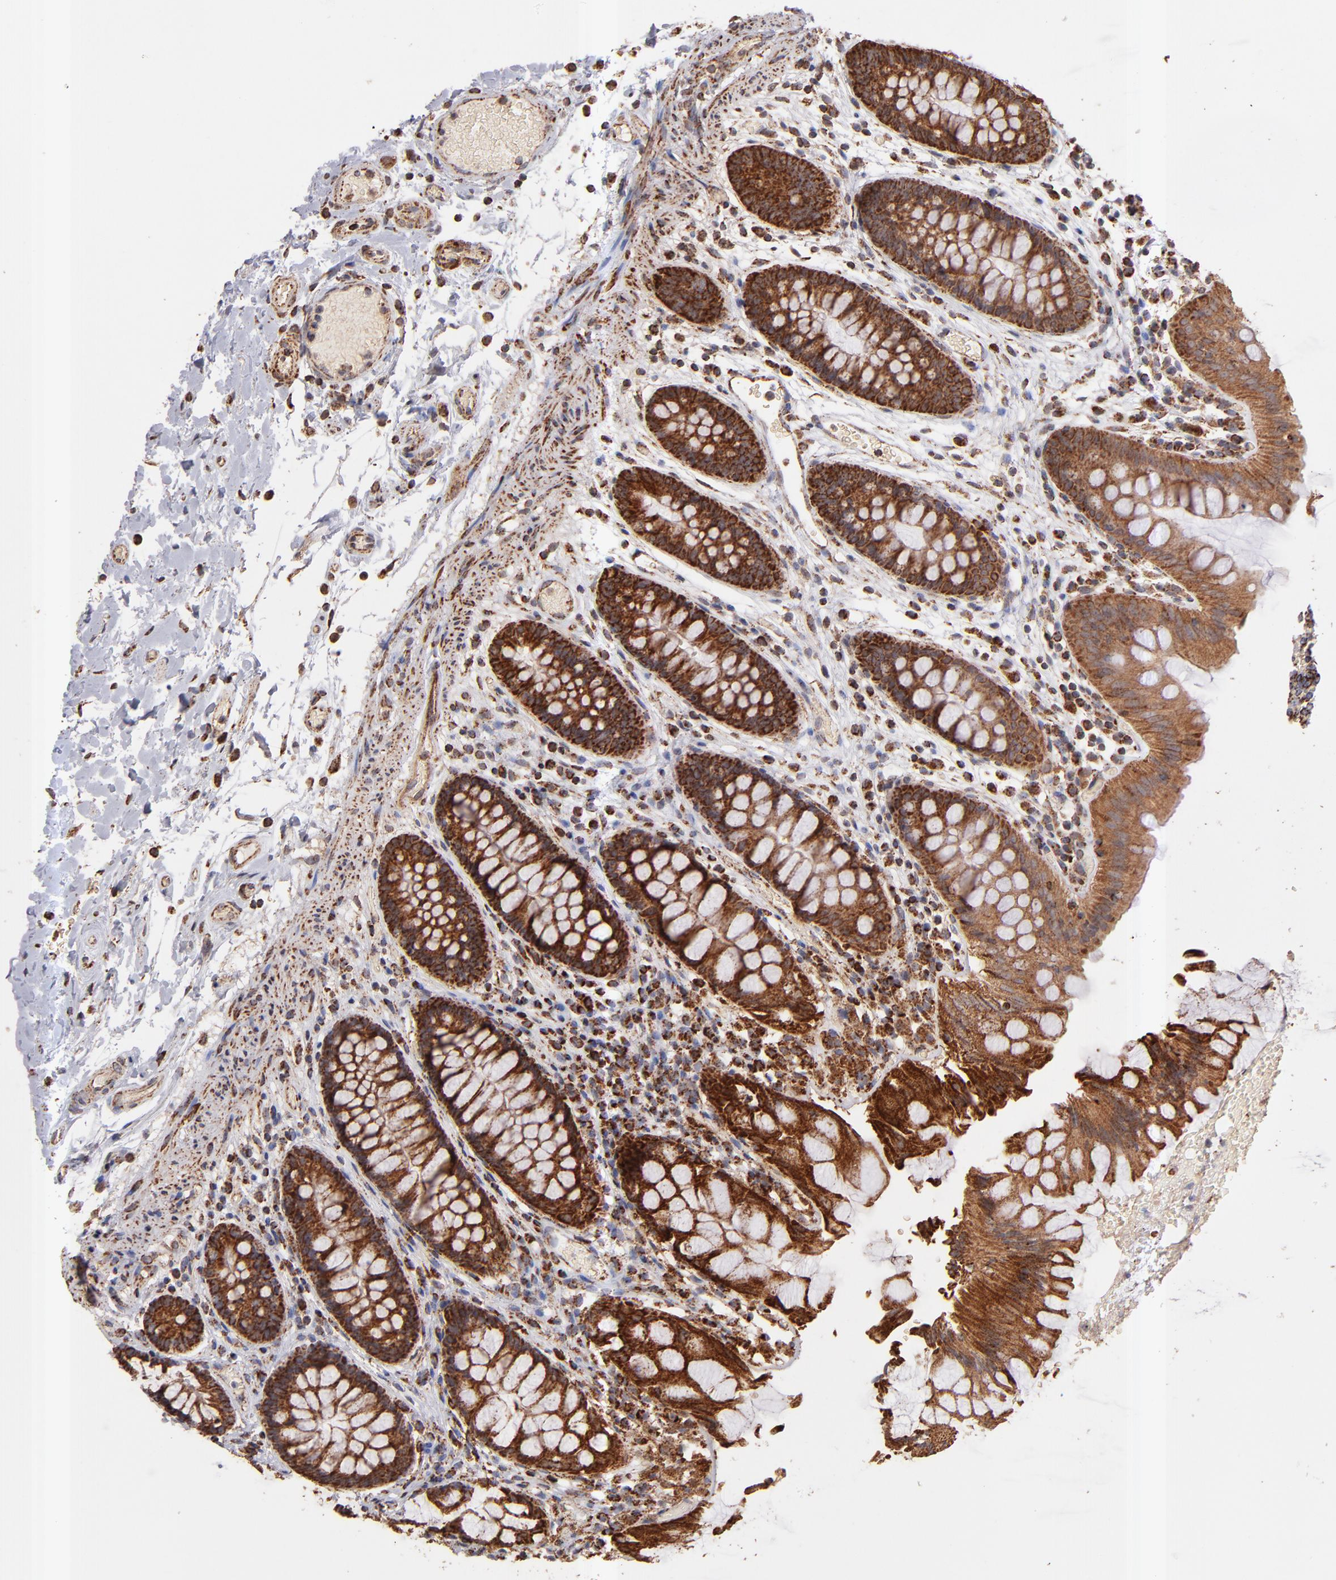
{"staining": {"intensity": "moderate", "quantity": ">75%", "location": "cytoplasmic/membranous"}, "tissue": "colon", "cell_type": "Endothelial cells", "image_type": "normal", "snomed": [{"axis": "morphology", "description": "Normal tissue, NOS"}, {"axis": "topography", "description": "Smooth muscle"}, {"axis": "topography", "description": "Colon"}], "caption": "A histopathology image showing moderate cytoplasmic/membranous positivity in about >75% of endothelial cells in normal colon, as visualized by brown immunohistochemical staining.", "gene": "DLST", "patient": {"sex": "male", "age": 67}}